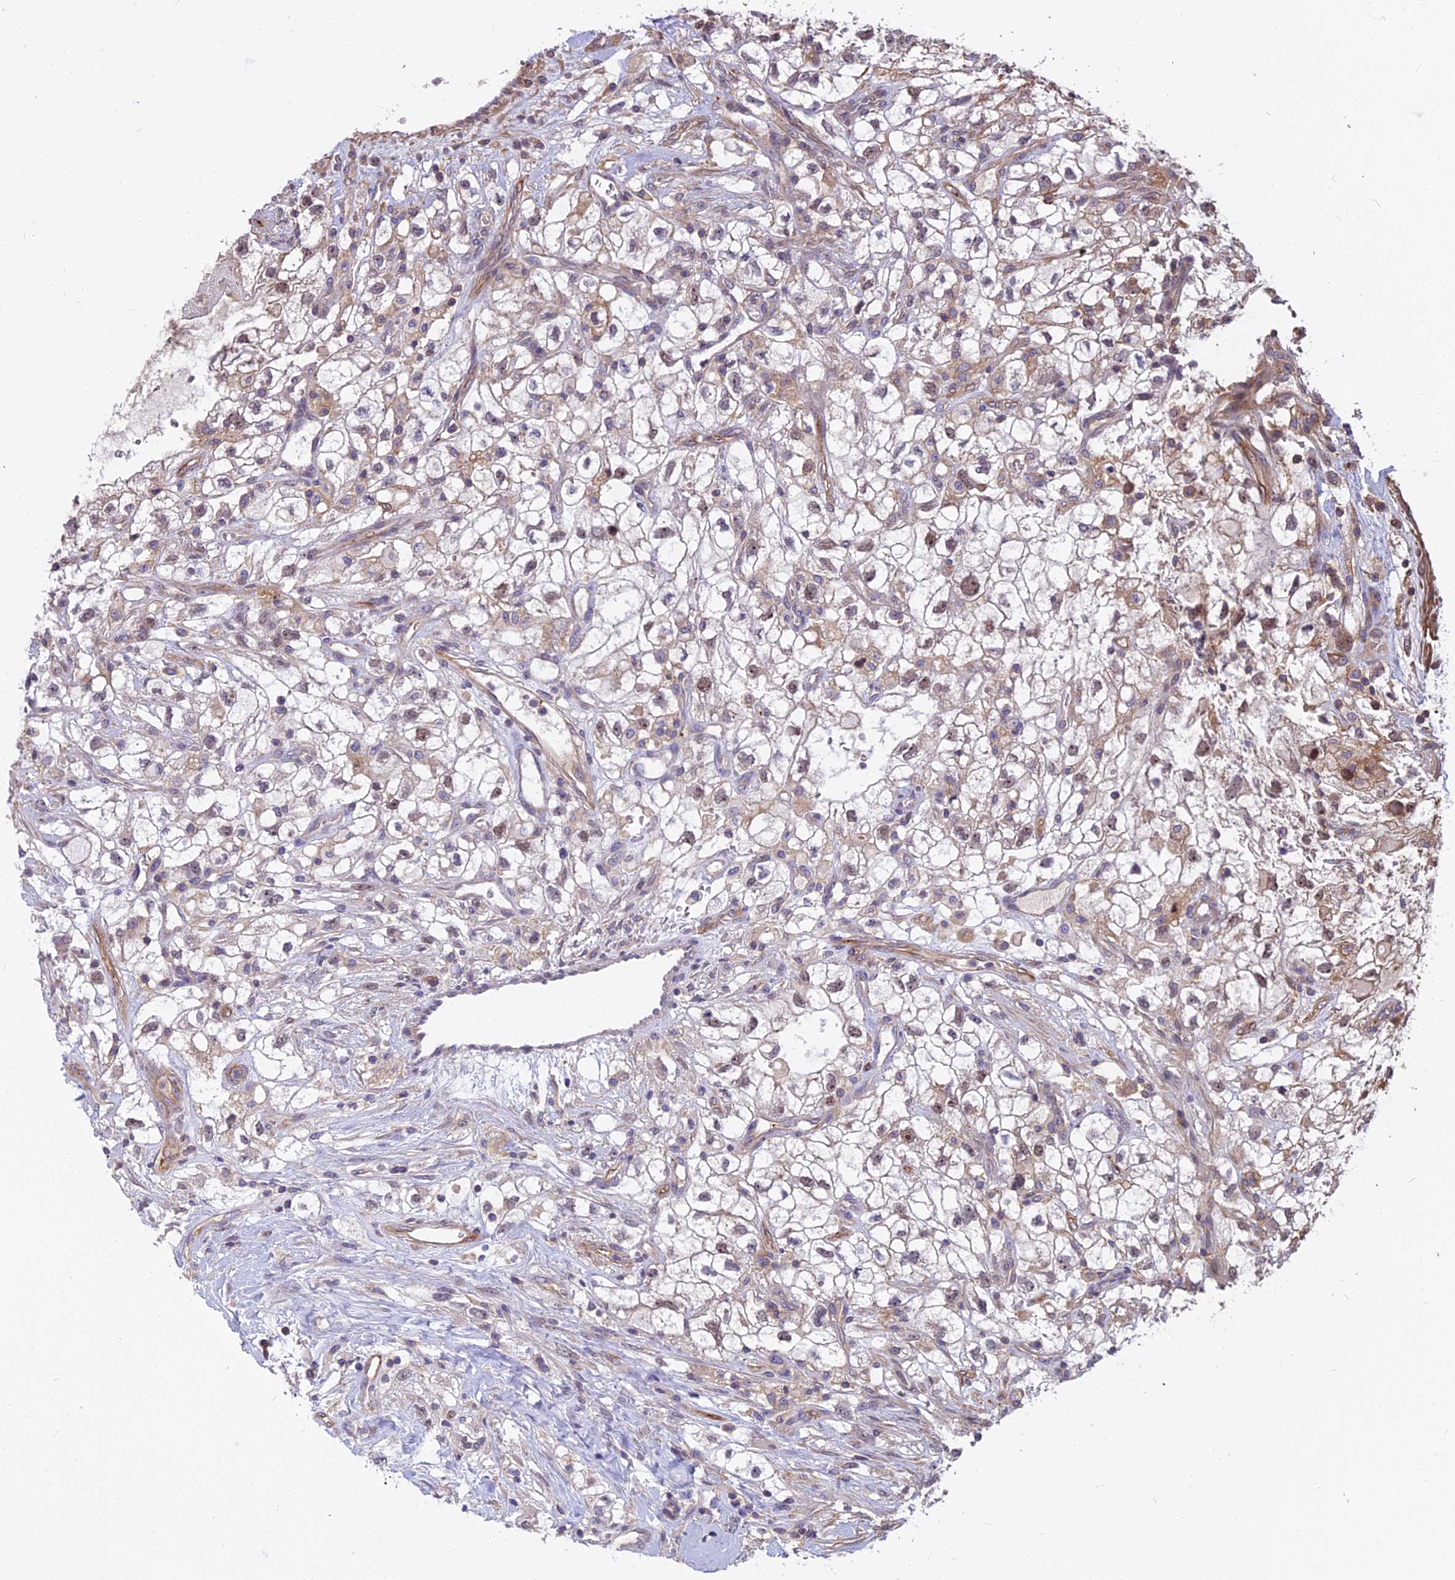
{"staining": {"intensity": "moderate", "quantity": "<25%", "location": "cytoplasmic/membranous,nuclear"}, "tissue": "renal cancer", "cell_type": "Tumor cells", "image_type": "cancer", "snomed": [{"axis": "morphology", "description": "Adenocarcinoma, NOS"}, {"axis": "topography", "description": "Kidney"}], "caption": "Moderate cytoplasmic/membranous and nuclear positivity for a protein is identified in about <25% of tumor cells of adenocarcinoma (renal) using immunohistochemistry.", "gene": "TCEA3", "patient": {"sex": "male", "age": 59}}